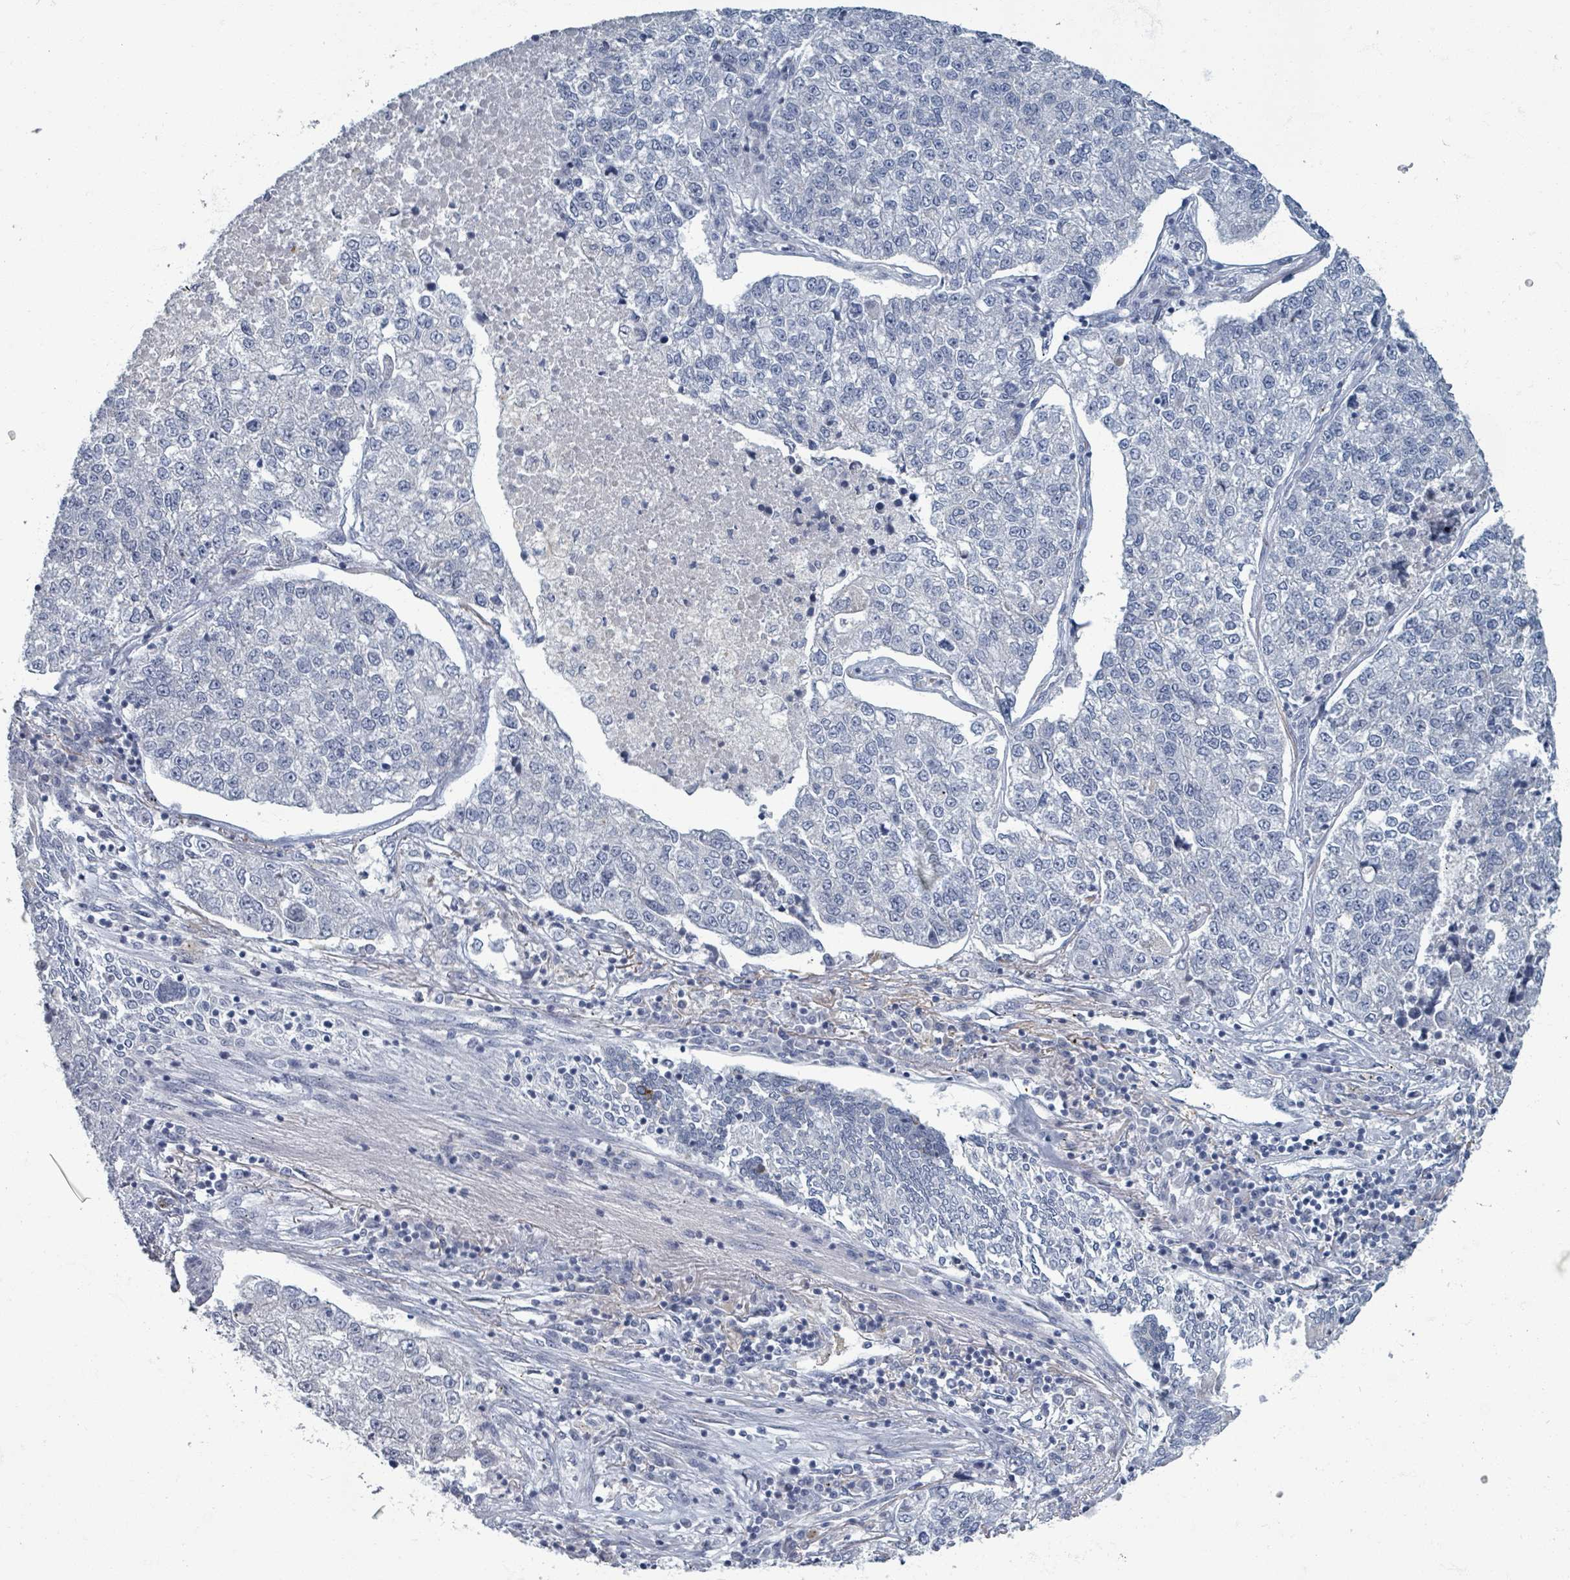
{"staining": {"intensity": "negative", "quantity": "none", "location": "none"}, "tissue": "lung cancer", "cell_type": "Tumor cells", "image_type": "cancer", "snomed": [{"axis": "morphology", "description": "Adenocarcinoma, NOS"}, {"axis": "topography", "description": "Lung"}], "caption": "High magnification brightfield microscopy of lung cancer (adenocarcinoma) stained with DAB (brown) and counterstained with hematoxylin (blue): tumor cells show no significant staining.", "gene": "WNT11", "patient": {"sex": "male", "age": 49}}